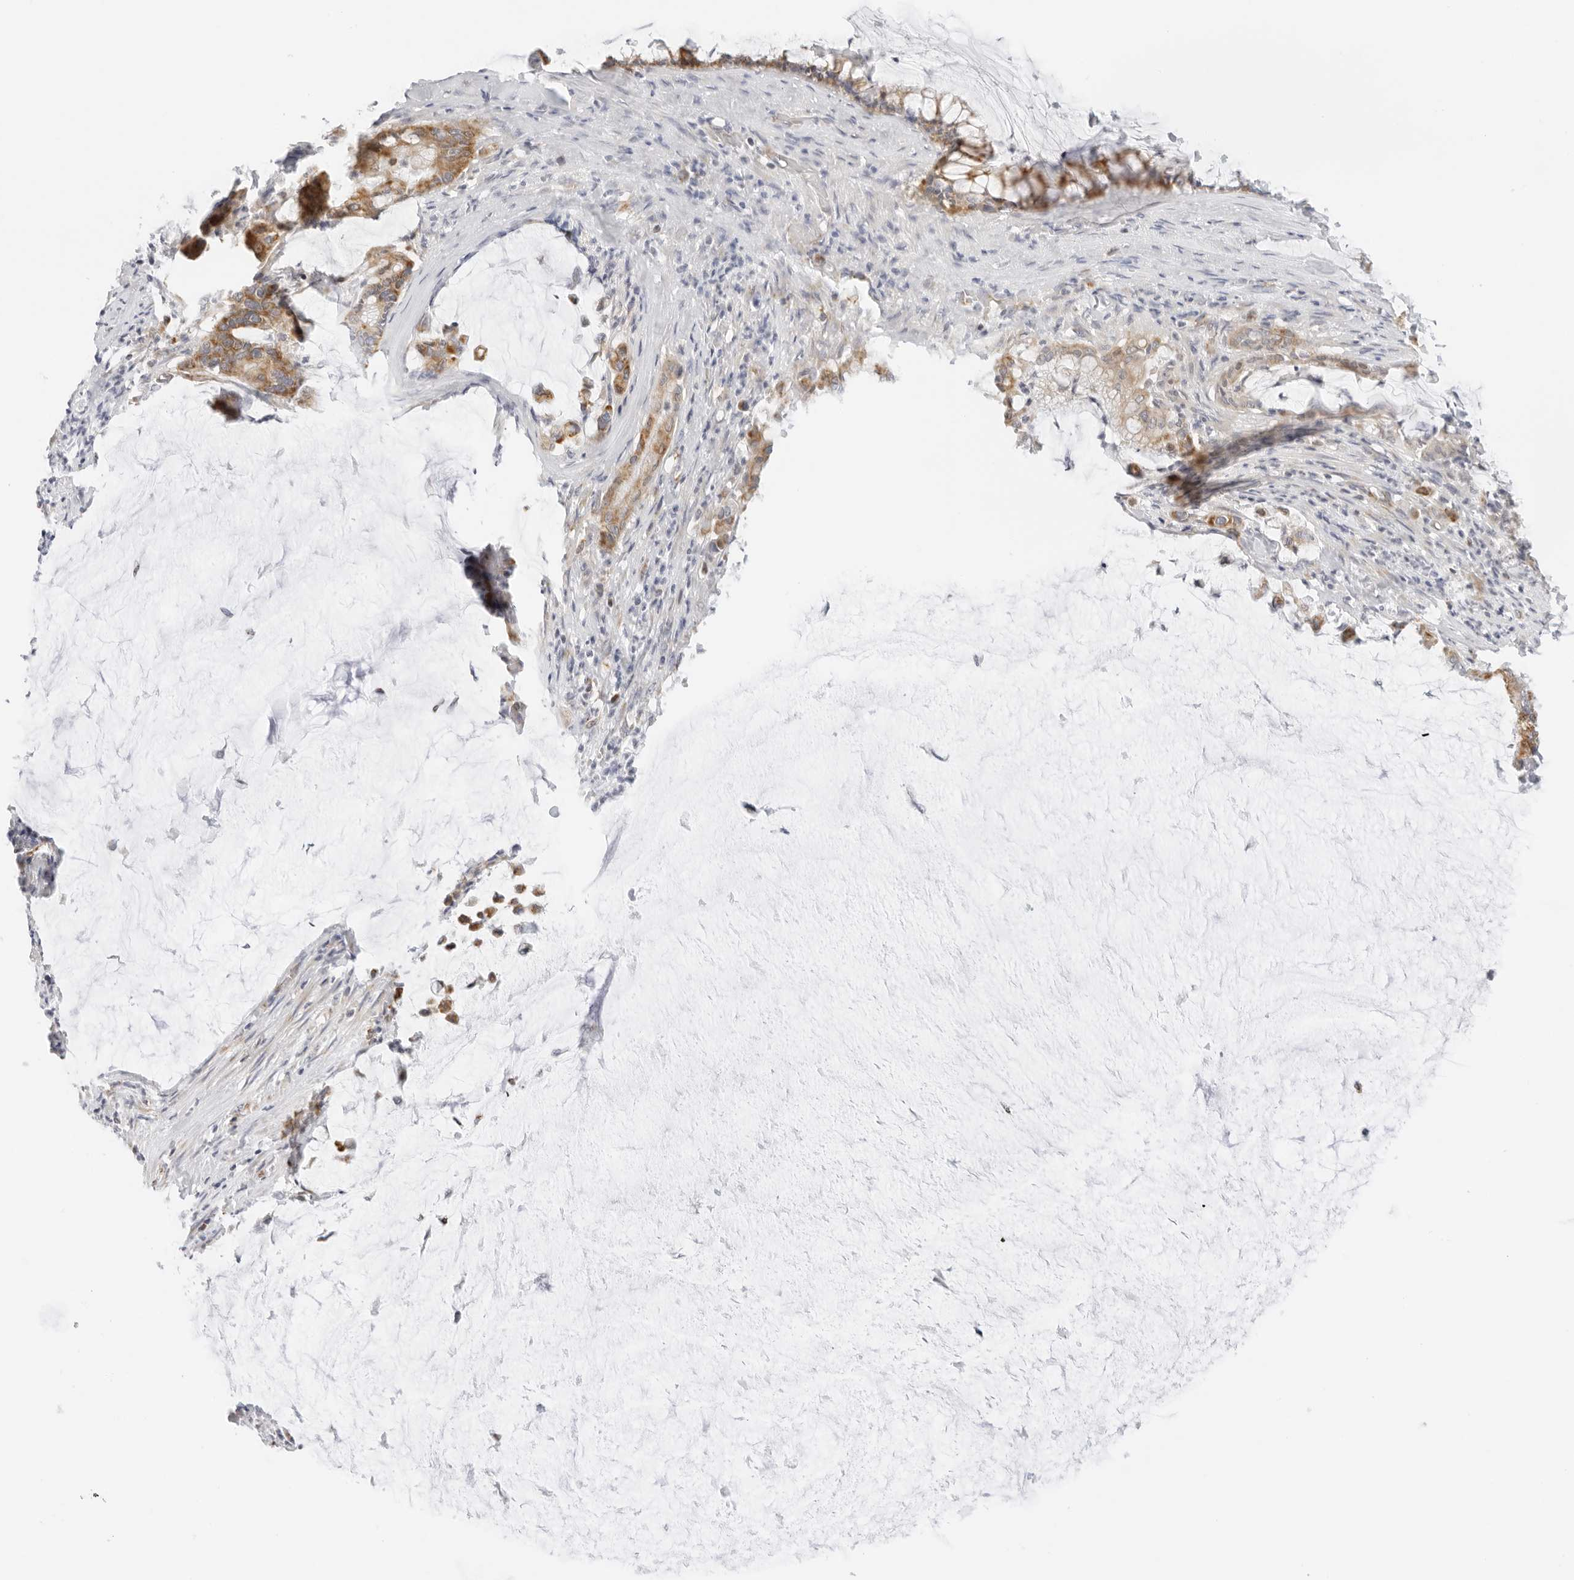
{"staining": {"intensity": "moderate", "quantity": ">75%", "location": "cytoplasmic/membranous"}, "tissue": "pancreatic cancer", "cell_type": "Tumor cells", "image_type": "cancer", "snomed": [{"axis": "morphology", "description": "Adenocarcinoma, NOS"}, {"axis": "topography", "description": "Pancreas"}], "caption": "IHC (DAB) staining of adenocarcinoma (pancreatic) reveals moderate cytoplasmic/membranous protein expression in approximately >75% of tumor cells. (DAB IHC with brightfield microscopy, high magnification).", "gene": "RC3H1", "patient": {"sex": "male", "age": 41}}